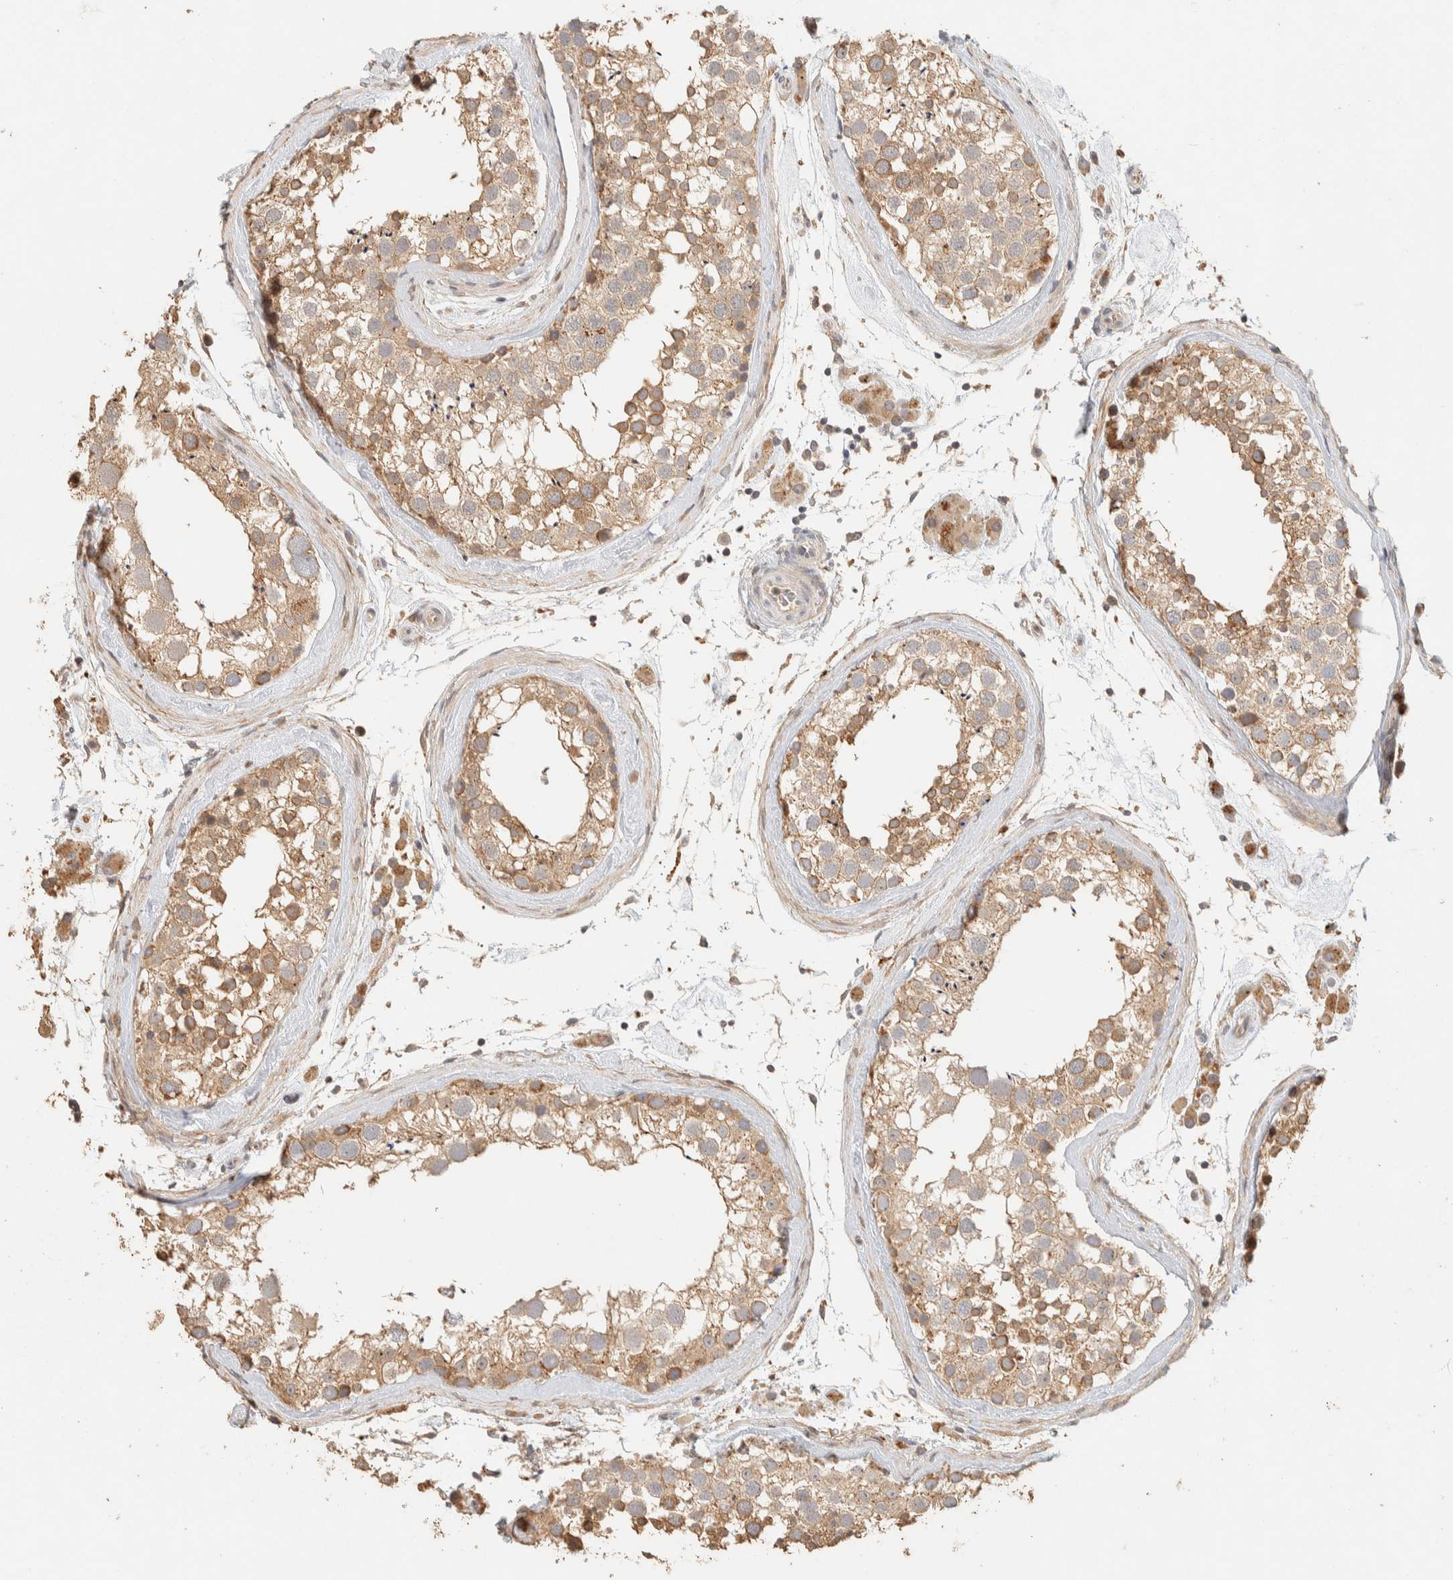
{"staining": {"intensity": "moderate", "quantity": ">75%", "location": "cytoplasmic/membranous"}, "tissue": "testis", "cell_type": "Cells in seminiferous ducts", "image_type": "normal", "snomed": [{"axis": "morphology", "description": "Normal tissue, NOS"}, {"axis": "topography", "description": "Testis"}], "caption": "IHC photomicrograph of normal testis: human testis stained using immunohistochemistry (IHC) shows medium levels of moderate protein expression localized specifically in the cytoplasmic/membranous of cells in seminiferous ducts, appearing as a cytoplasmic/membranous brown color.", "gene": "ITPA", "patient": {"sex": "male", "age": 46}}